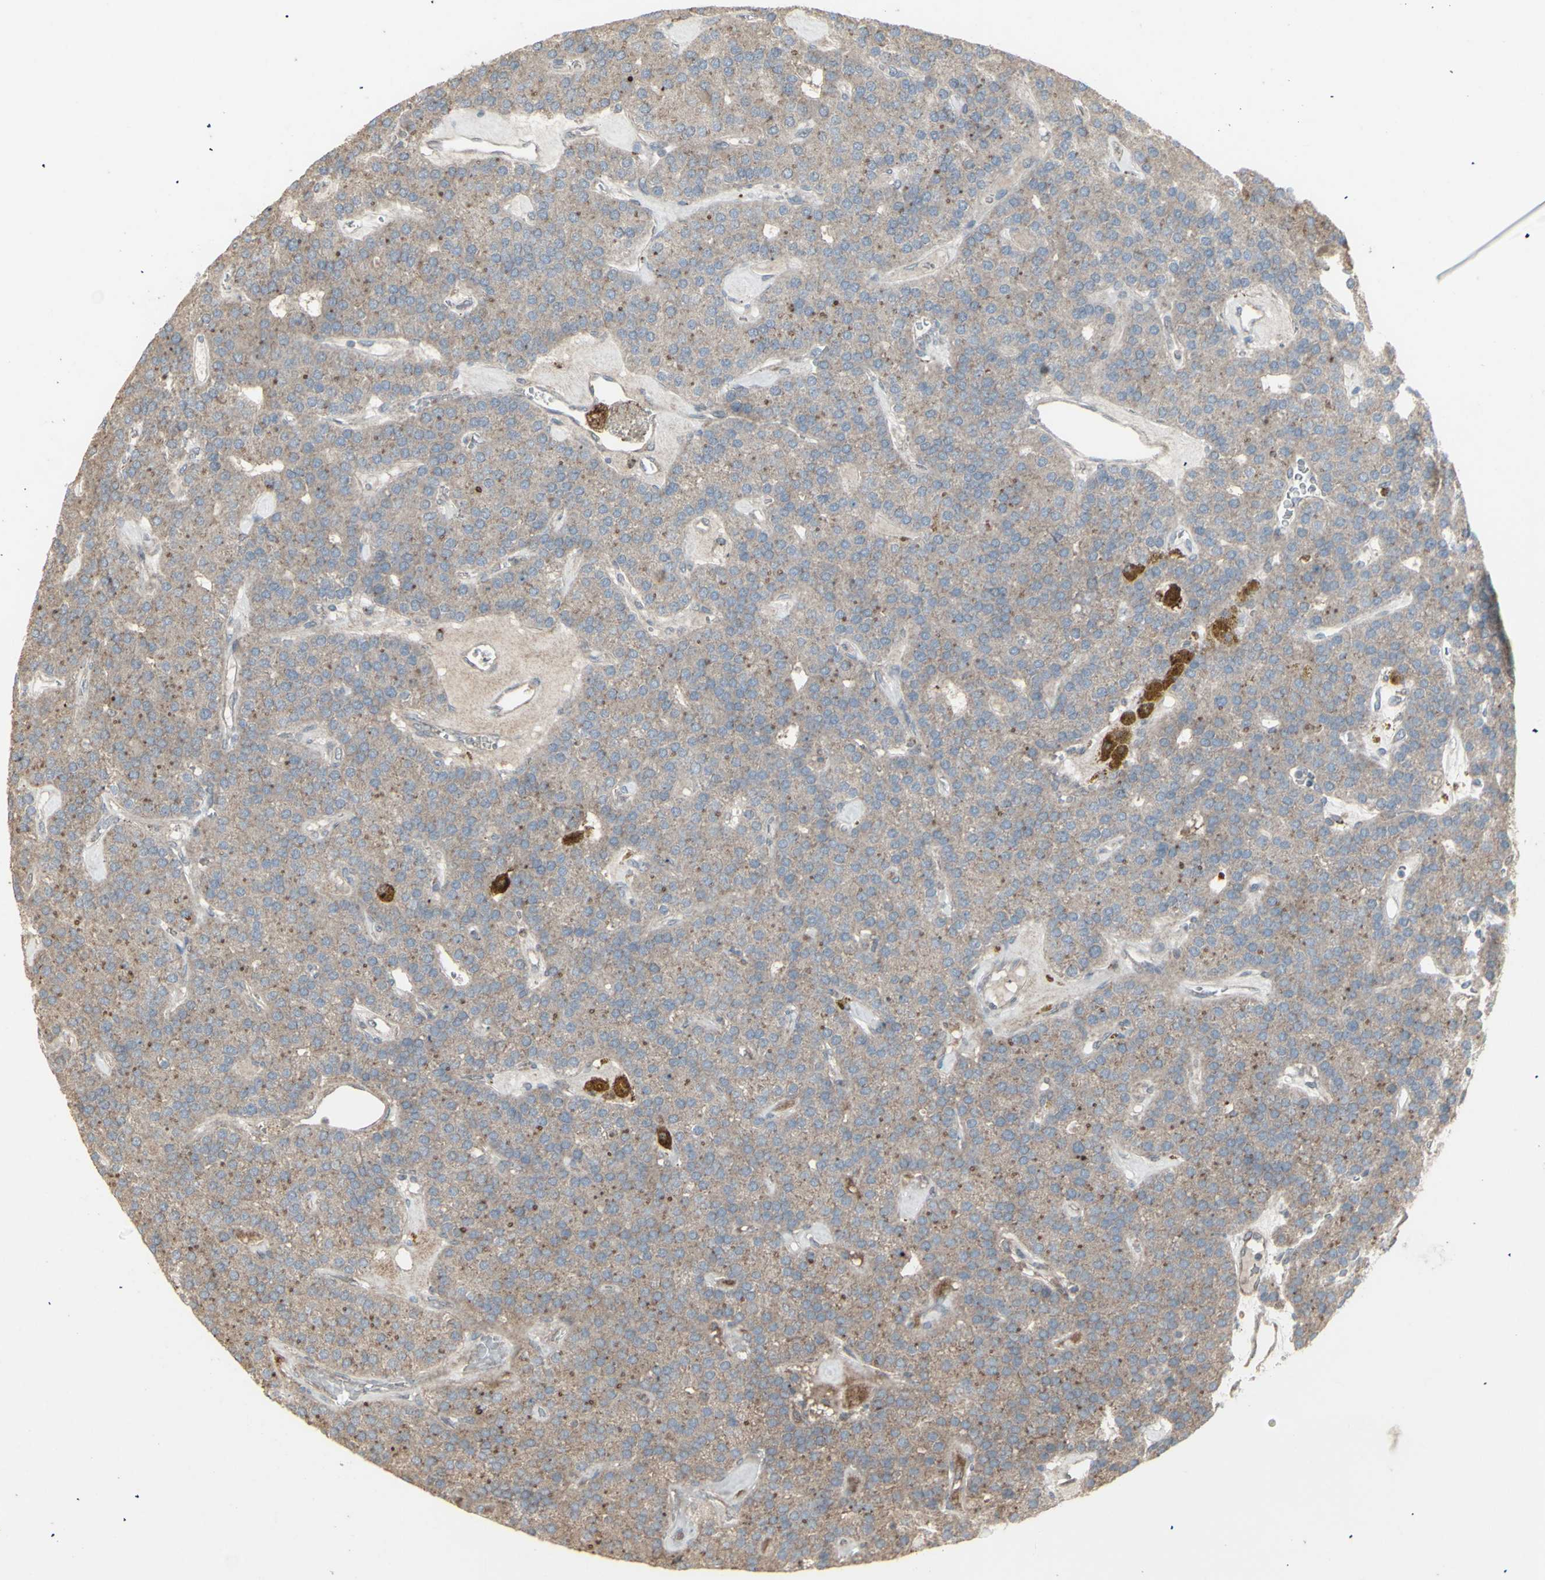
{"staining": {"intensity": "moderate", "quantity": ">75%", "location": "cytoplasmic/membranous"}, "tissue": "parathyroid gland", "cell_type": "Glandular cells", "image_type": "normal", "snomed": [{"axis": "morphology", "description": "Normal tissue, NOS"}, {"axis": "morphology", "description": "Adenoma, NOS"}, {"axis": "topography", "description": "Parathyroid gland"}], "caption": "Immunohistochemistry (IHC) of normal parathyroid gland exhibits medium levels of moderate cytoplasmic/membranous staining in approximately >75% of glandular cells. Using DAB (3,3'-diaminobenzidine) (brown) and hematoxylin (blue) stains, captured at high magnification using brightfield microscopy.", "gene": "RNASEL", "patient": {"sex": "female", "age": 86}}